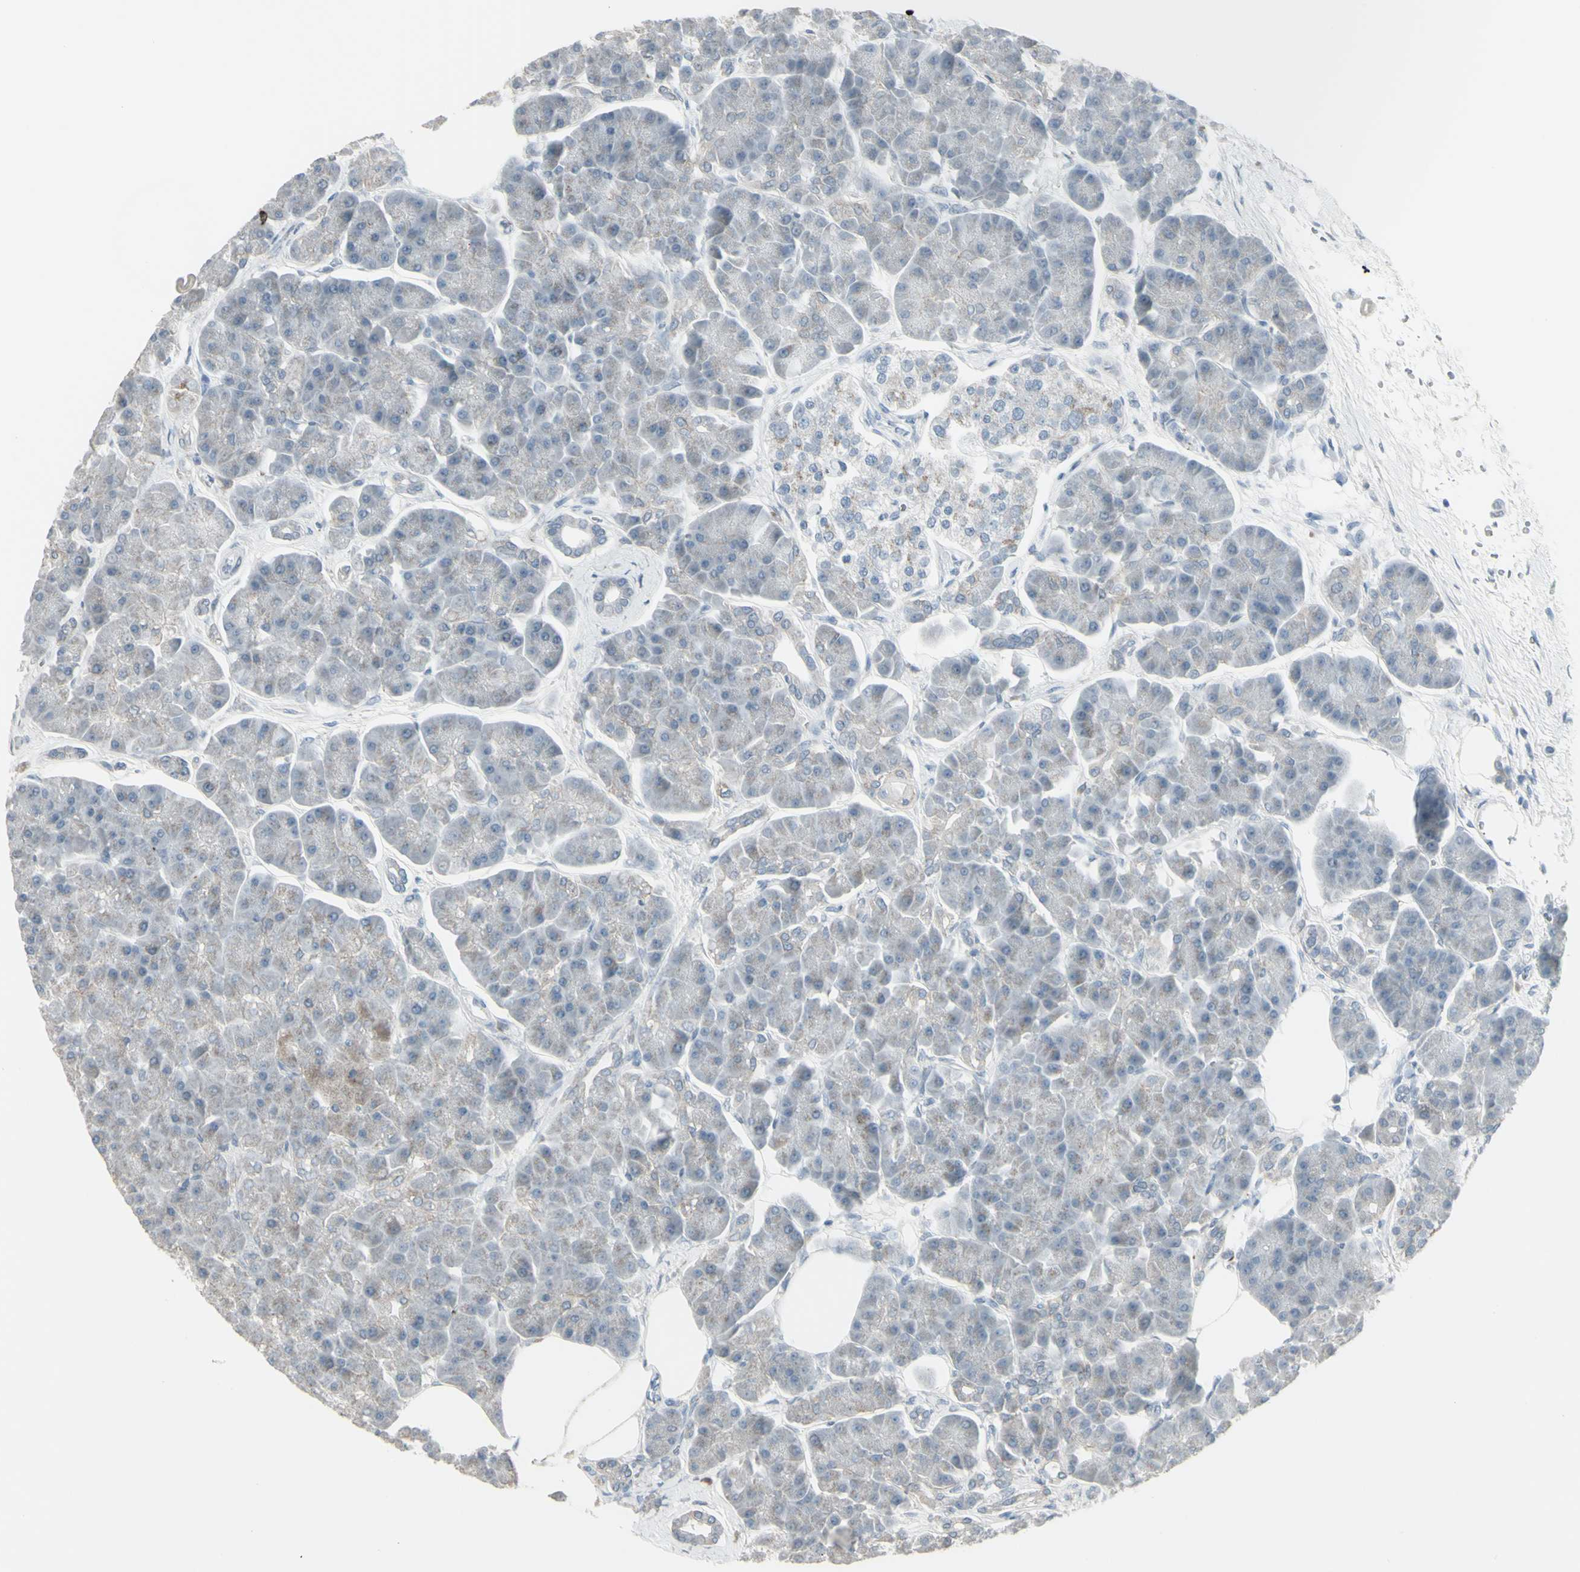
{"staining": {"intensity": "negative", "quantity": "none", "location": "none"}, "tissue": "pancreas", "cell_type": "Exocrine glandular cells", "image_type": "normal", "snomed": [{"axis": "morphology", "description": "Normal tissue, NOS"}, {"axis": "topography", "description": "Pancreas"}], "caption": "This is an immunohistochemistry image of normal human pancreas. There is no expression in exocrine glandular cells.", "gene": "CD79B", "patient": {"sex": "female", "age": 70}}